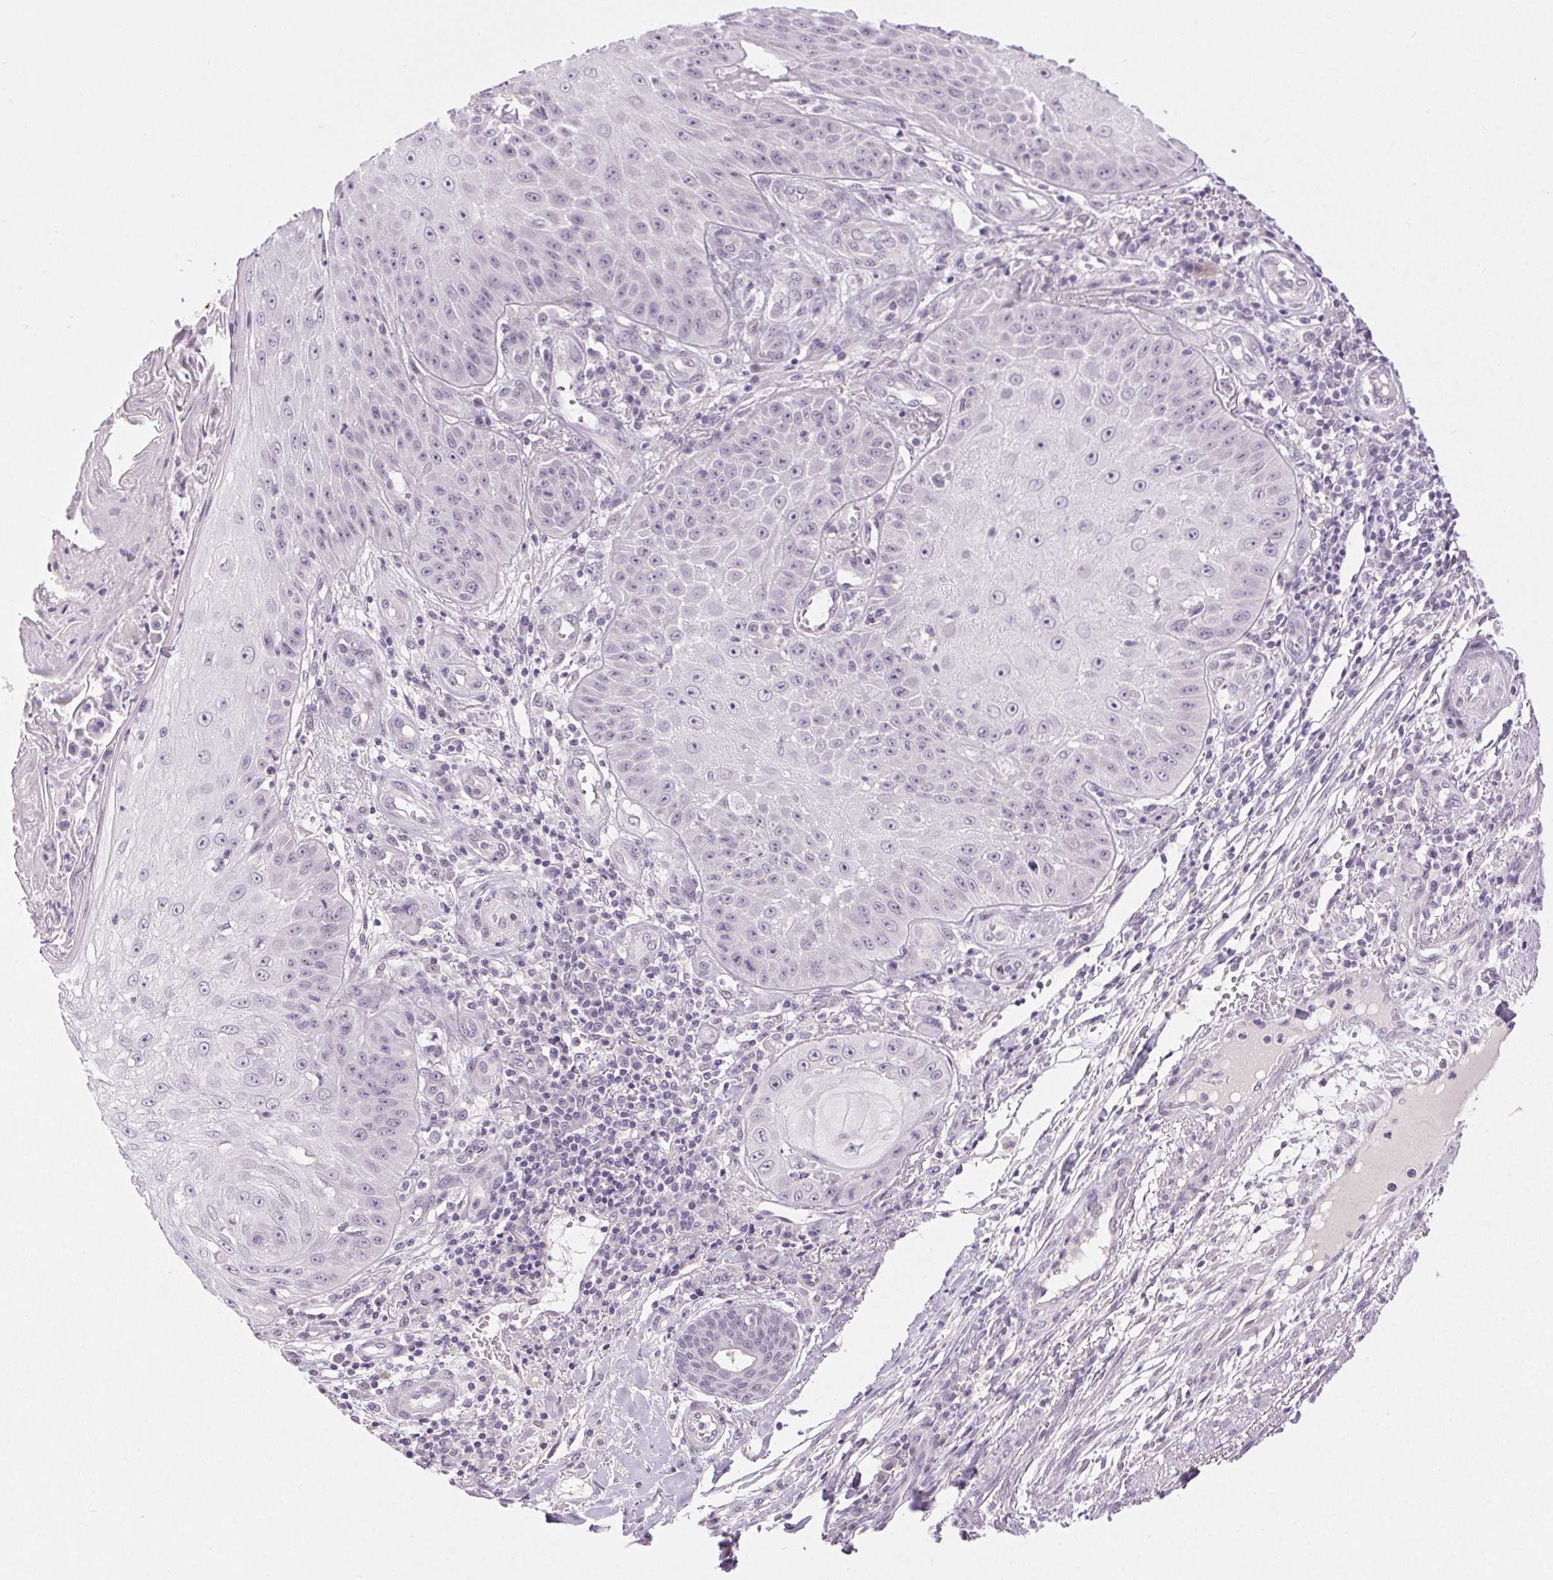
{"staining": {"intensity": "negative", "quantity": "none", "location": "none"}, "tissue": "skin cancer", "cell_type": "Tumor cells", "image_type": "cancer", "snomed": [{"axis": "morphology", "description": "Squamous cell carcinoma, NOS"}, {"axis": "topography", "description": "Skin"}], "caption": "Tumor cells show no significant protein positivity in skin cancer. Brightfield microscopy of immunohistochemistry (IHC) stained with DAB (3,3'-diaminobenzidine) (brown) and hematoxylin (blue), captured at high magnification.", "gene": "FAM168A", "patient": {"sex": "male", "age": 70}}